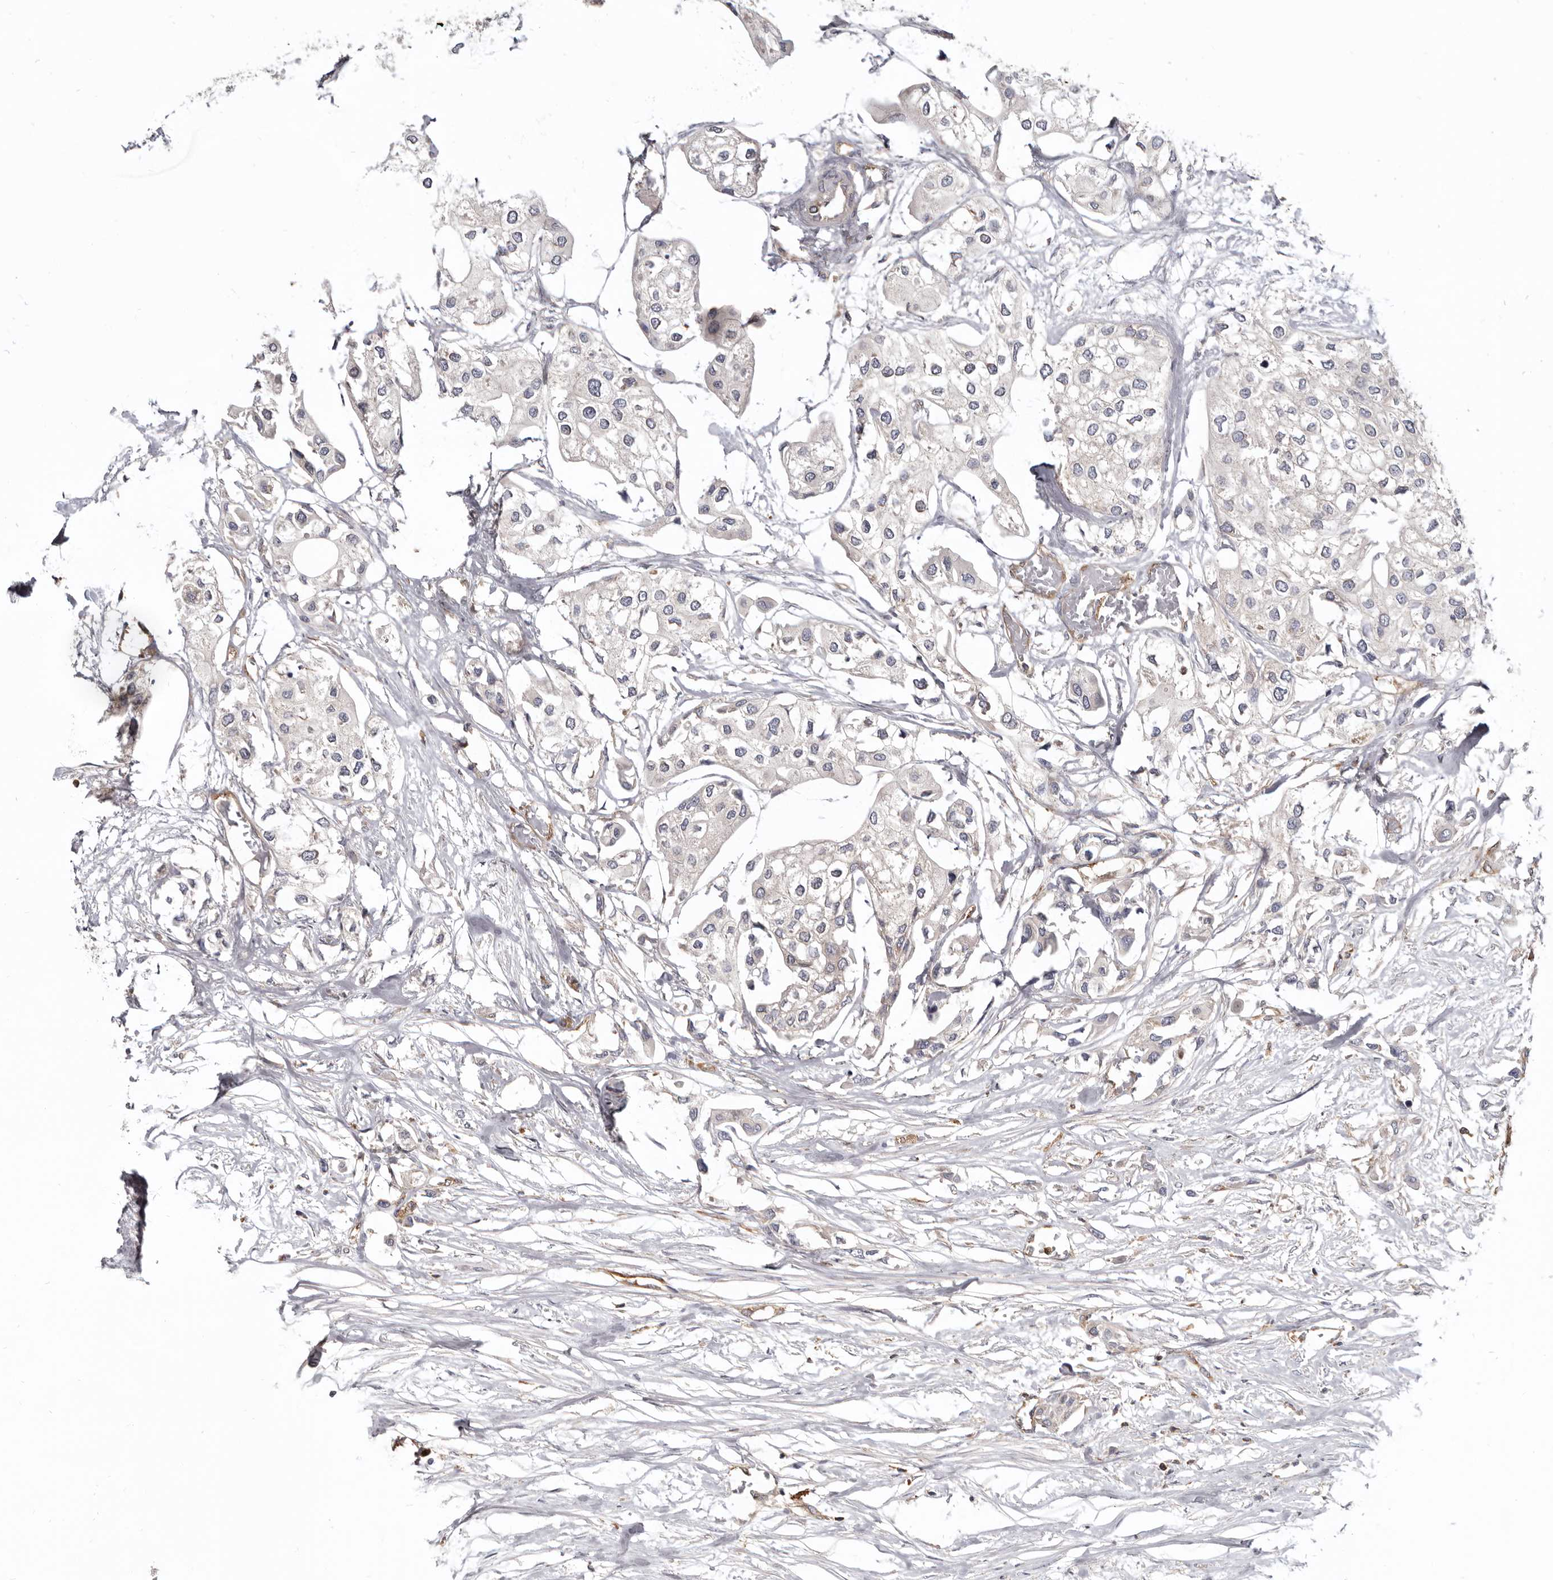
{"staining": {"intensity": "negative", "quantity": "none", "location": "none"}, "tissue": "urothelial cancer", "cell_type": "Tumor cells", "image_type": "cancer", "snomed": [{"axis": "morphology", "description": "Urothelial carcinoma, High grade"}, {"axis": "topography", "description": "Urinary bladder"}], "caption": "This is an immunohistochemistry photomicrograph of urothelial carcinoma (high-grade). There is no positivity in tumor cells.", "gene": "CBL", "patient": {"sex": "male", "age": 64}}